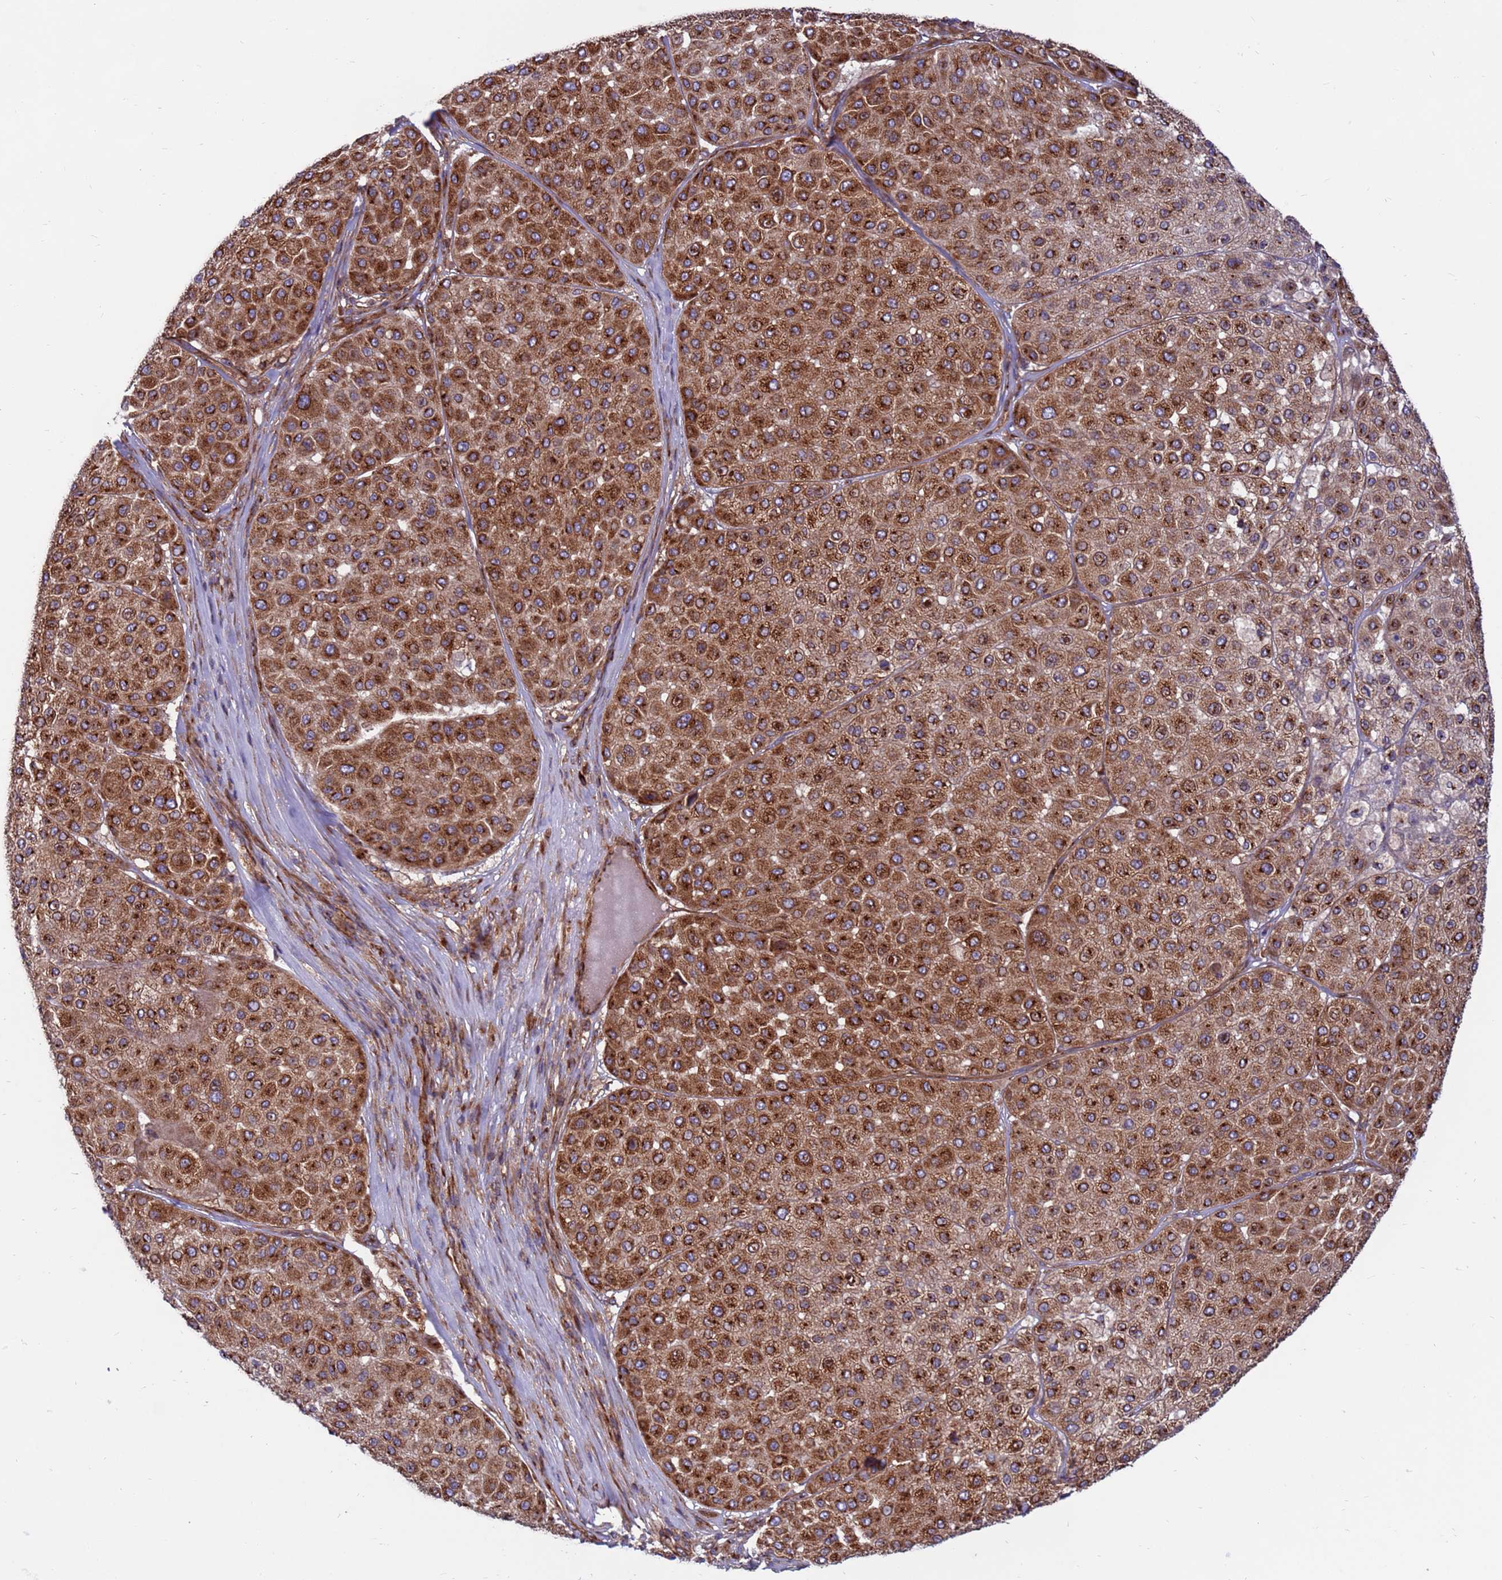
{"staining": {"intensity": "strong", "quantity": ">75%", "location": "cytoplasmic/membranous"}, "tissue": "melanoma", "cell_type": "Tumor cells", "image_type": "cancer", "snomed": [{"axis": "morphology", "description": "Malignant melanoma, Metastatic site"}, {"axis": "topography", "description": "Smooth muscle"}], "caption": "Brown immunohistochemical staining in malignant melanoma (metastatic site) displays strong cytoplasmic/membranous expression in about >75% of tumor cells.", "gene": "ZC3HAV1", "patient": {"sex": "male", "age": 41}}